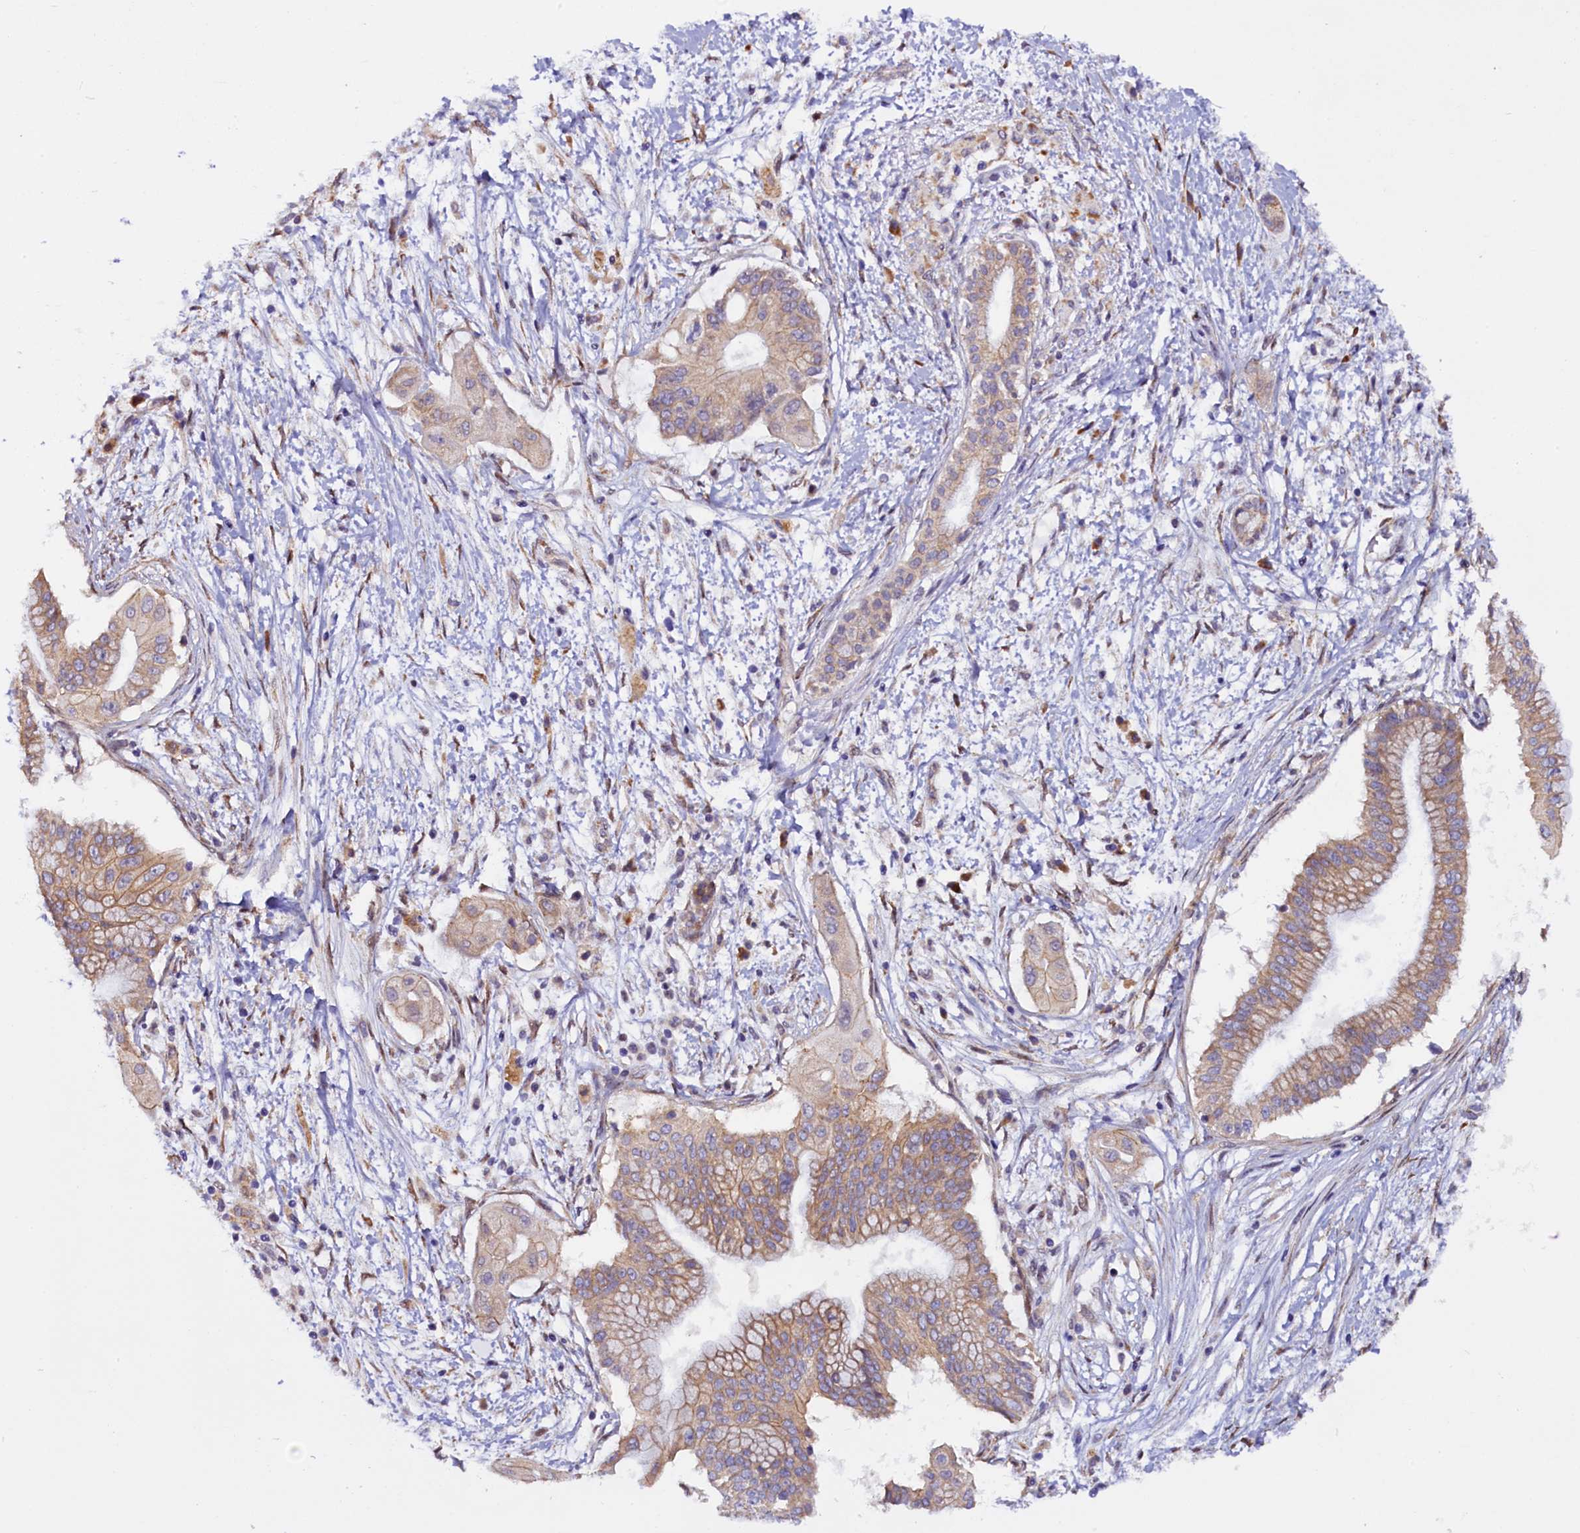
{"staining": {"intensity": "weak", "quantity": ">75%", "location": "cytoplasmic/membranous"}, "tissue": "pancreatic cancer", "cell_type": "Tumor cells", "image_type": "cancer", "snomed": [{"axis": "morphology", "description": "Adenocarcinoma, NOS"}, {"axis": "topography", "description": "Pancreas"}], "caption": "Immunohistochemical staining of human pancreatic adenocarcinoma reveals low levels of weak cytoplasmic/membranous positivity in about >75% of tumor cells.", "gene": "UACA", "patient": {"sex": "male", "age": 68}}